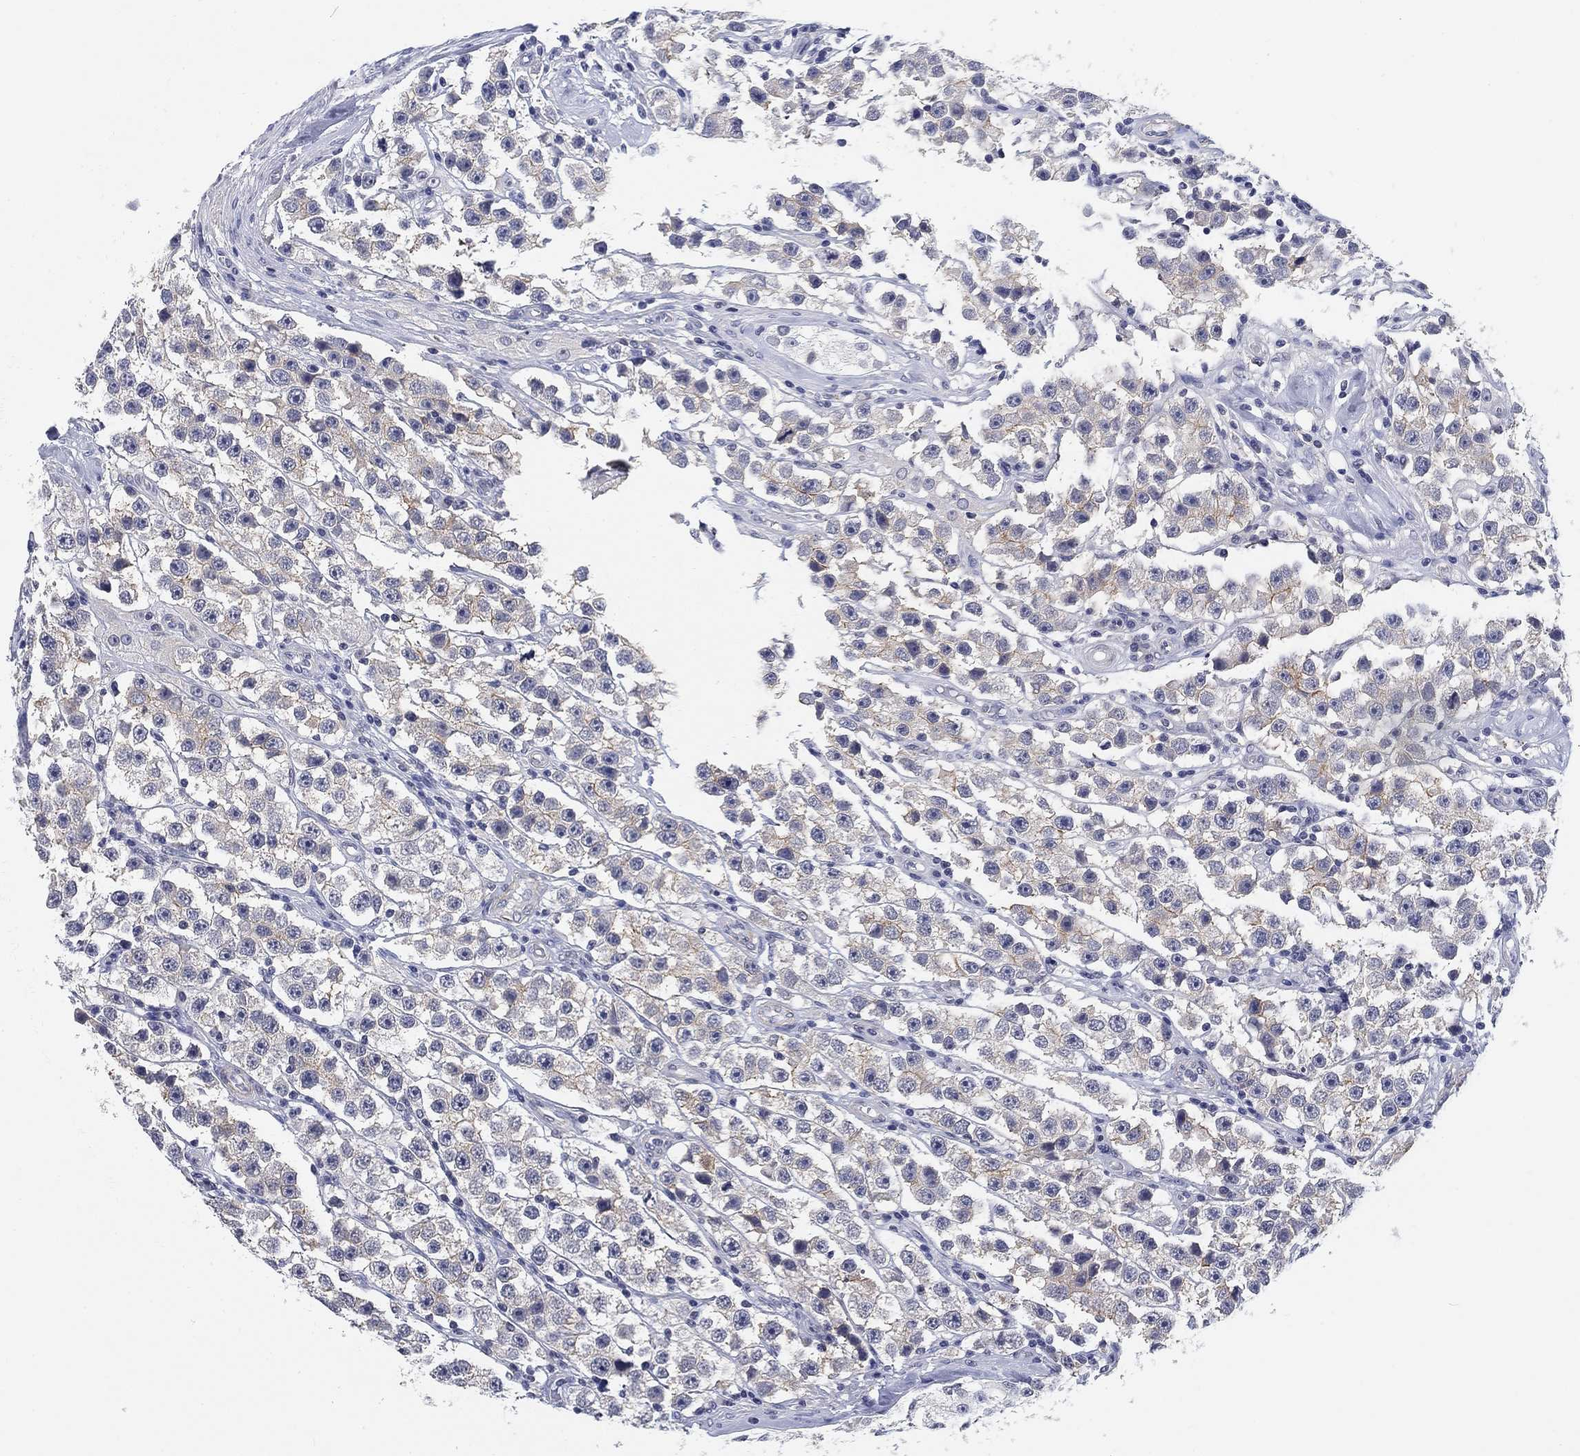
{"staining": {"intensity": "moderate", "quantity": "<25%", "location": "cytoplasmic/membranous"}, "tissue": "testis cancer", "cell_type": "Tumor cells", "image_type": "cancer", "snomed": [{"axis": "morphology", "description": "Seminoma, NOS"}, {"axis": "topography", "description": "Testis"}], "caption": "Protein staining of testis cancer (seminoma) tissue shows moderate cytoplasmic/membranous staining in approximately <25% of tumor cells.", "gene": "OTUB2", "patient": {"sex": "male", "age": 45}}